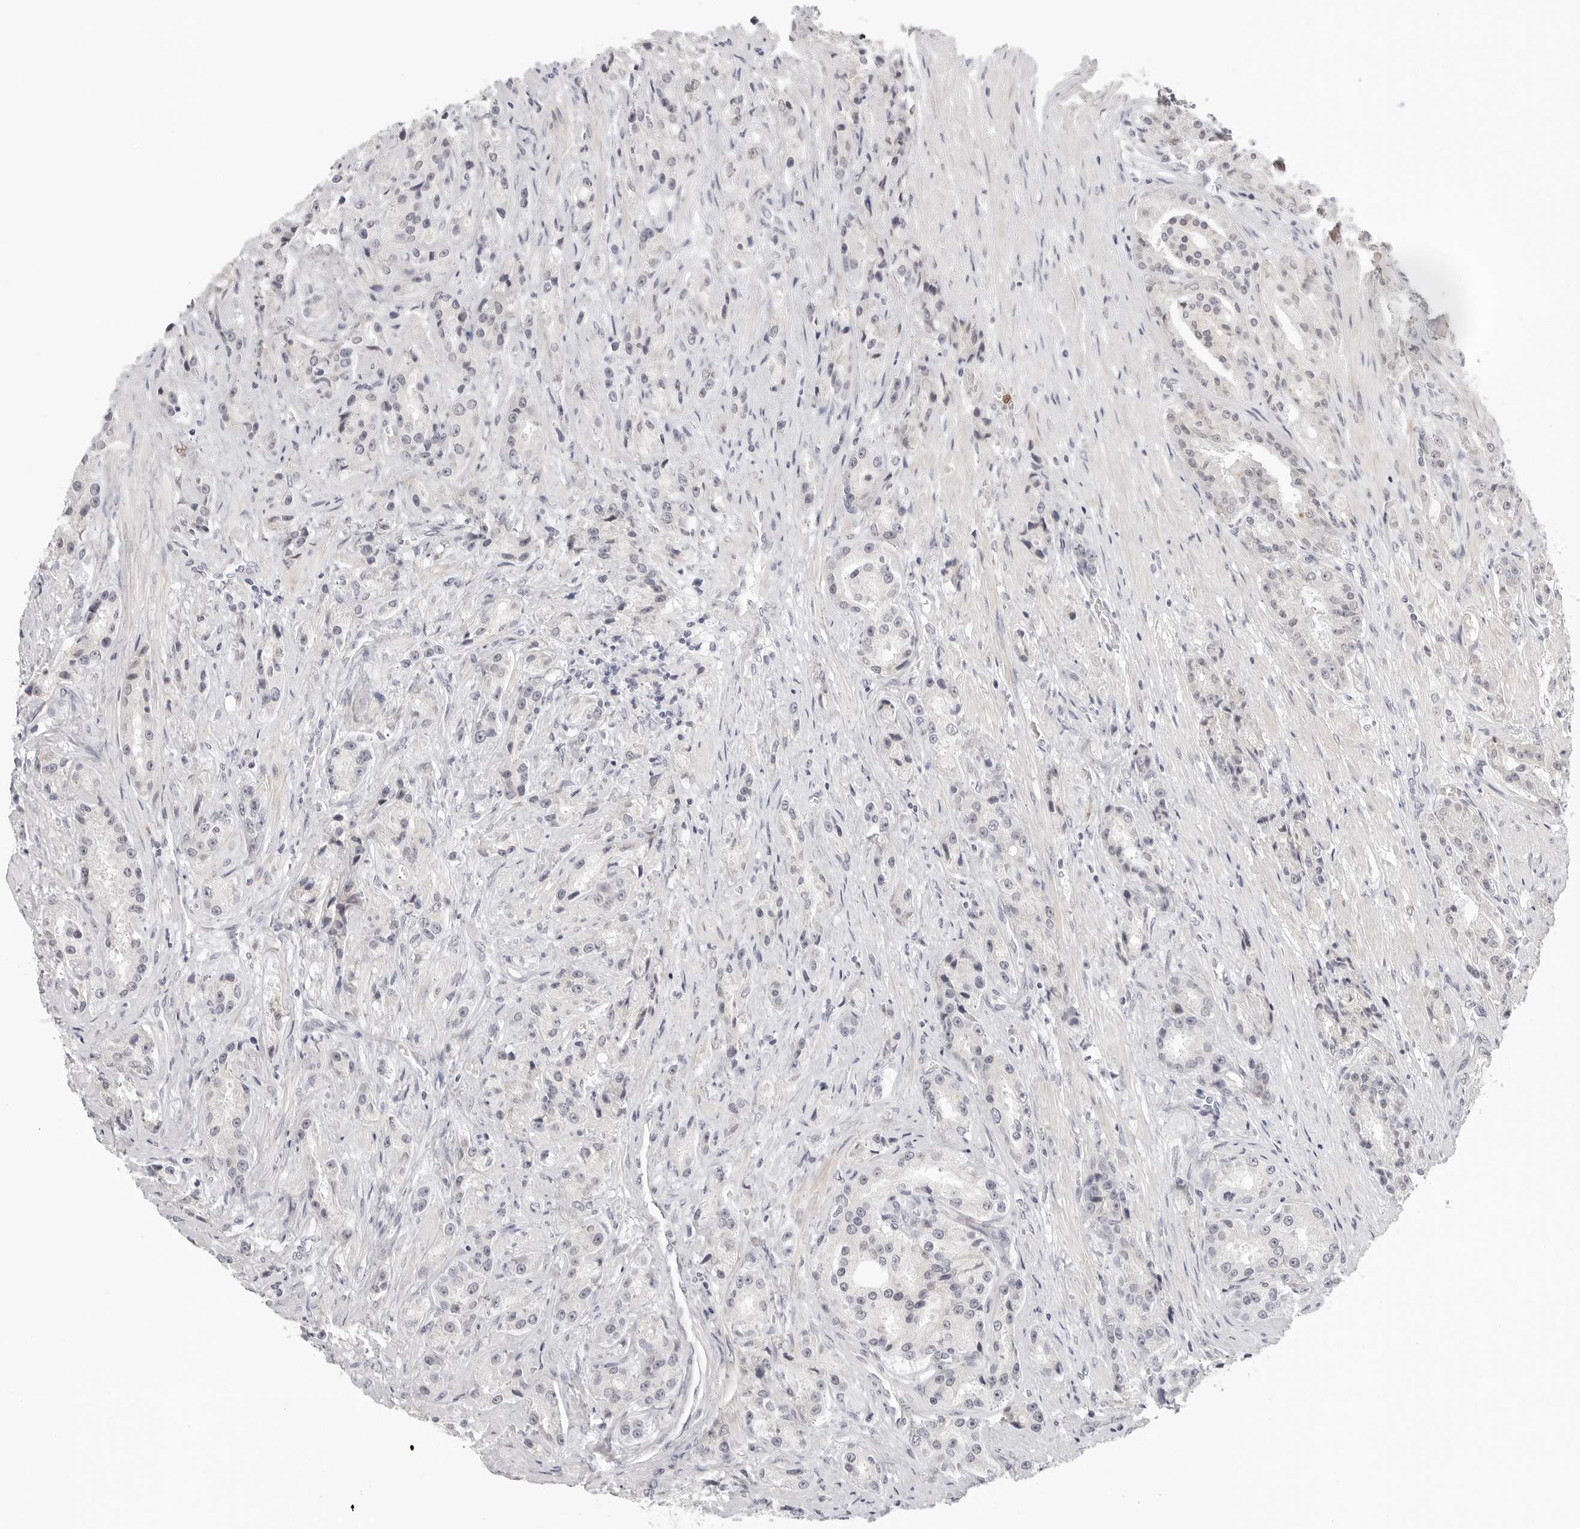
{"staining": {"intensity": "negative", "quantity": "none", "location": "none"}, "tissue": "prostate cancer", "cell_type": "Tumor cells", "image_type": "cancer", "snomed": [{"axis": "morphology", "description": "Adenocarcinoma, High grade"}, {"axis": "topography", "description": "Prostate"}], "caption": "Tumor cells are negative for brown protein staining in prostate cancer.", "gene": "STRADB", "patient": {"sex": "male", "age": 60}}